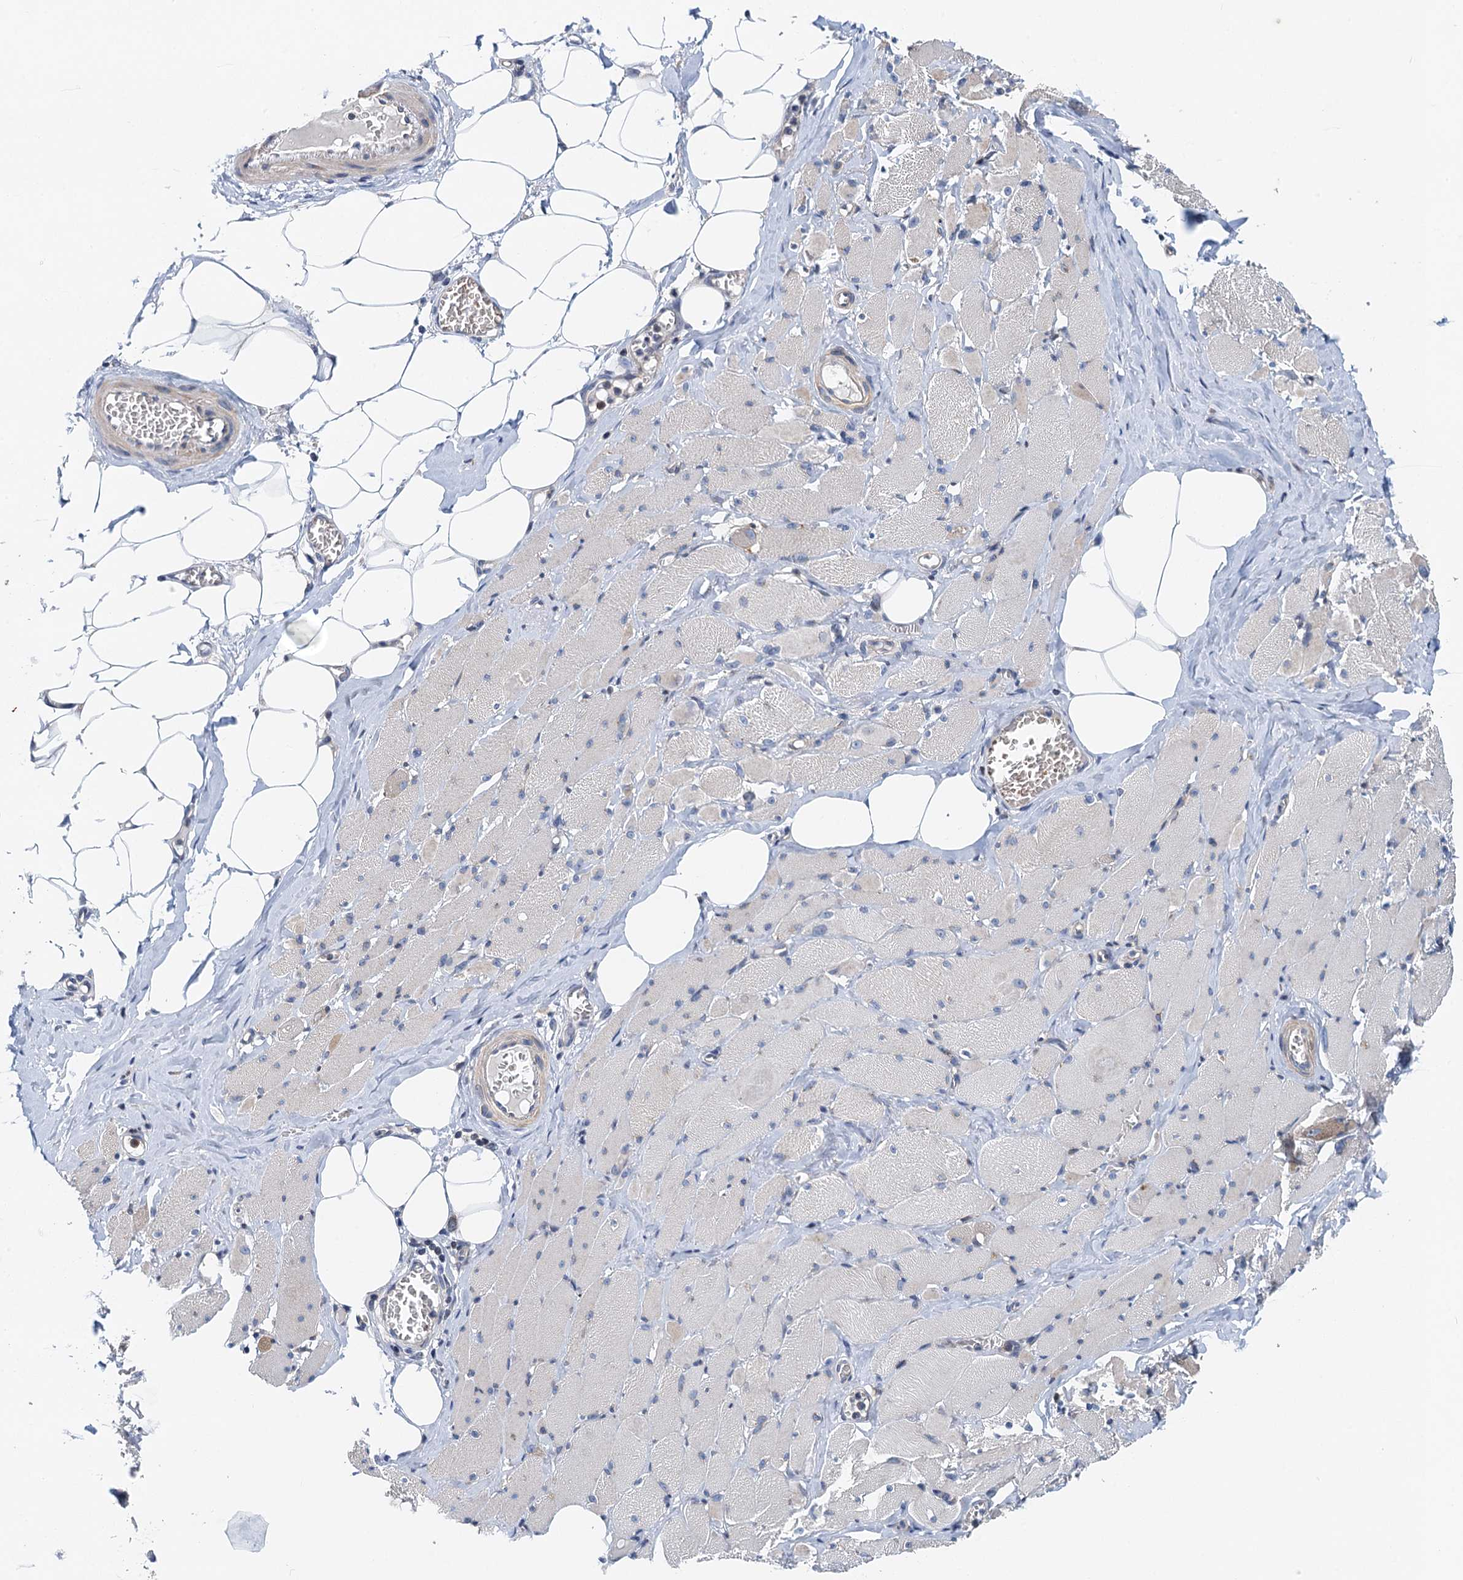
{"staining": {"intensity": "negative", "quantity": "none", "location": "none"}, "tissue": "skeletal muscle", "cell_type": "Myocytes", "image_type": "normal", "snomed": [{"axis": "morphology", "description": "Normal tissue, NOS"}, {"axis": "morphology", "description": "Basal cell carcinoma"}, {"axis": "topography", "description": "Skeletal muscle"}], "caption": "IHC image of unremarkable human skeletal muscle stained for a protein (brown), which exhibits no staining in myocytes.", "gene": "NBEA", "patient": {"sex": "female", "age": 64}}